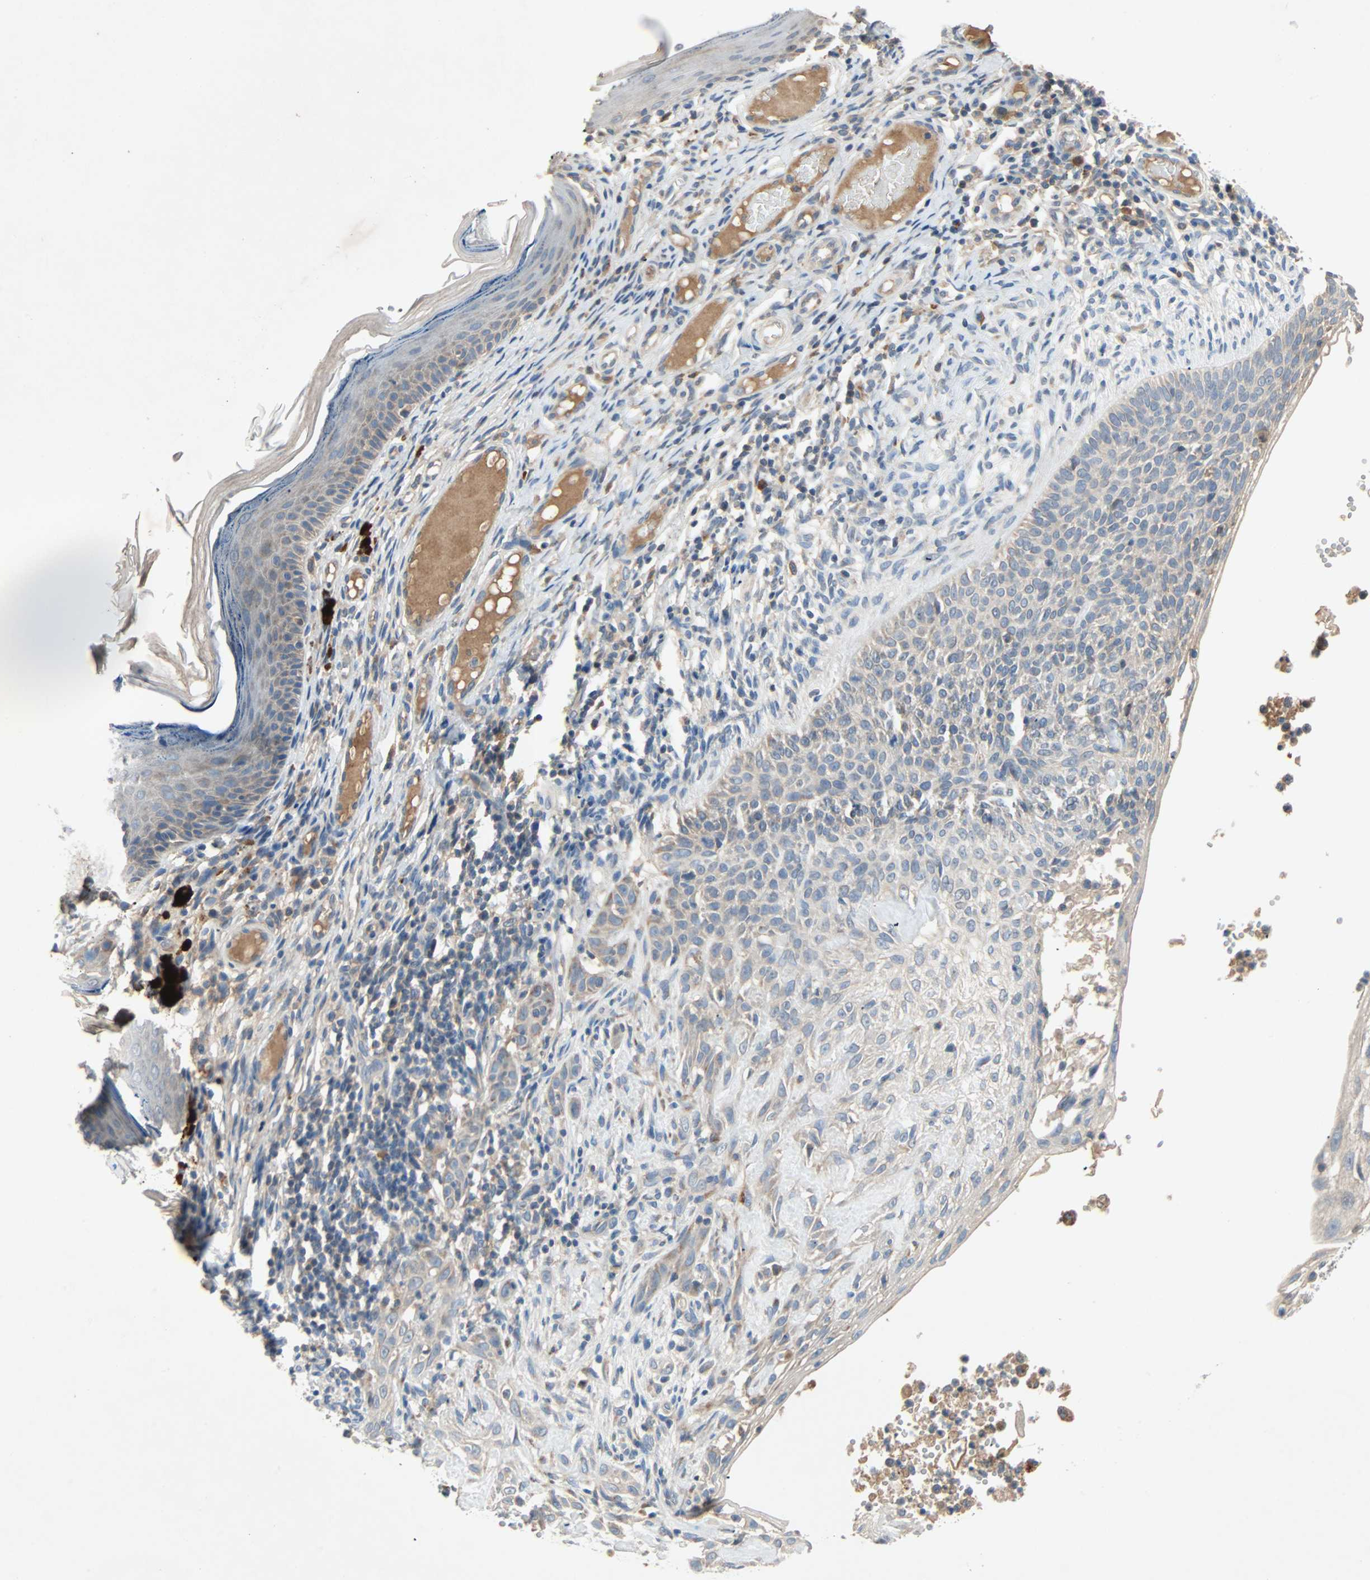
{"staining": {"intensity": "weak", "quantity": ">75%", "location": "cytoplasmic/membranous"}, "tissue": "skin cancer", "cell_type": "Tumor cells", "image_type": "cancer", "snomed": [{"axis": "morphology", "description": "Normal tissue, NOS"}, {"axis": "morphology", "description": "Basal cell carcinoma"}, {"axis": "topography", "description": "Skin"}], "caption": "The immunohistochemical stain labels weak cytoplasmic/membranous positivity in tumor cells of skin basal cell carcinoma tissue. The staining is performed using DAB (3,3'-diaminobenzidine) brown chromogen to label protein expression. The nuclei are counter-stained blue using hematoxylin.", "gene": "XYLT1", "patient": {"sex": "male", "age": 87}}